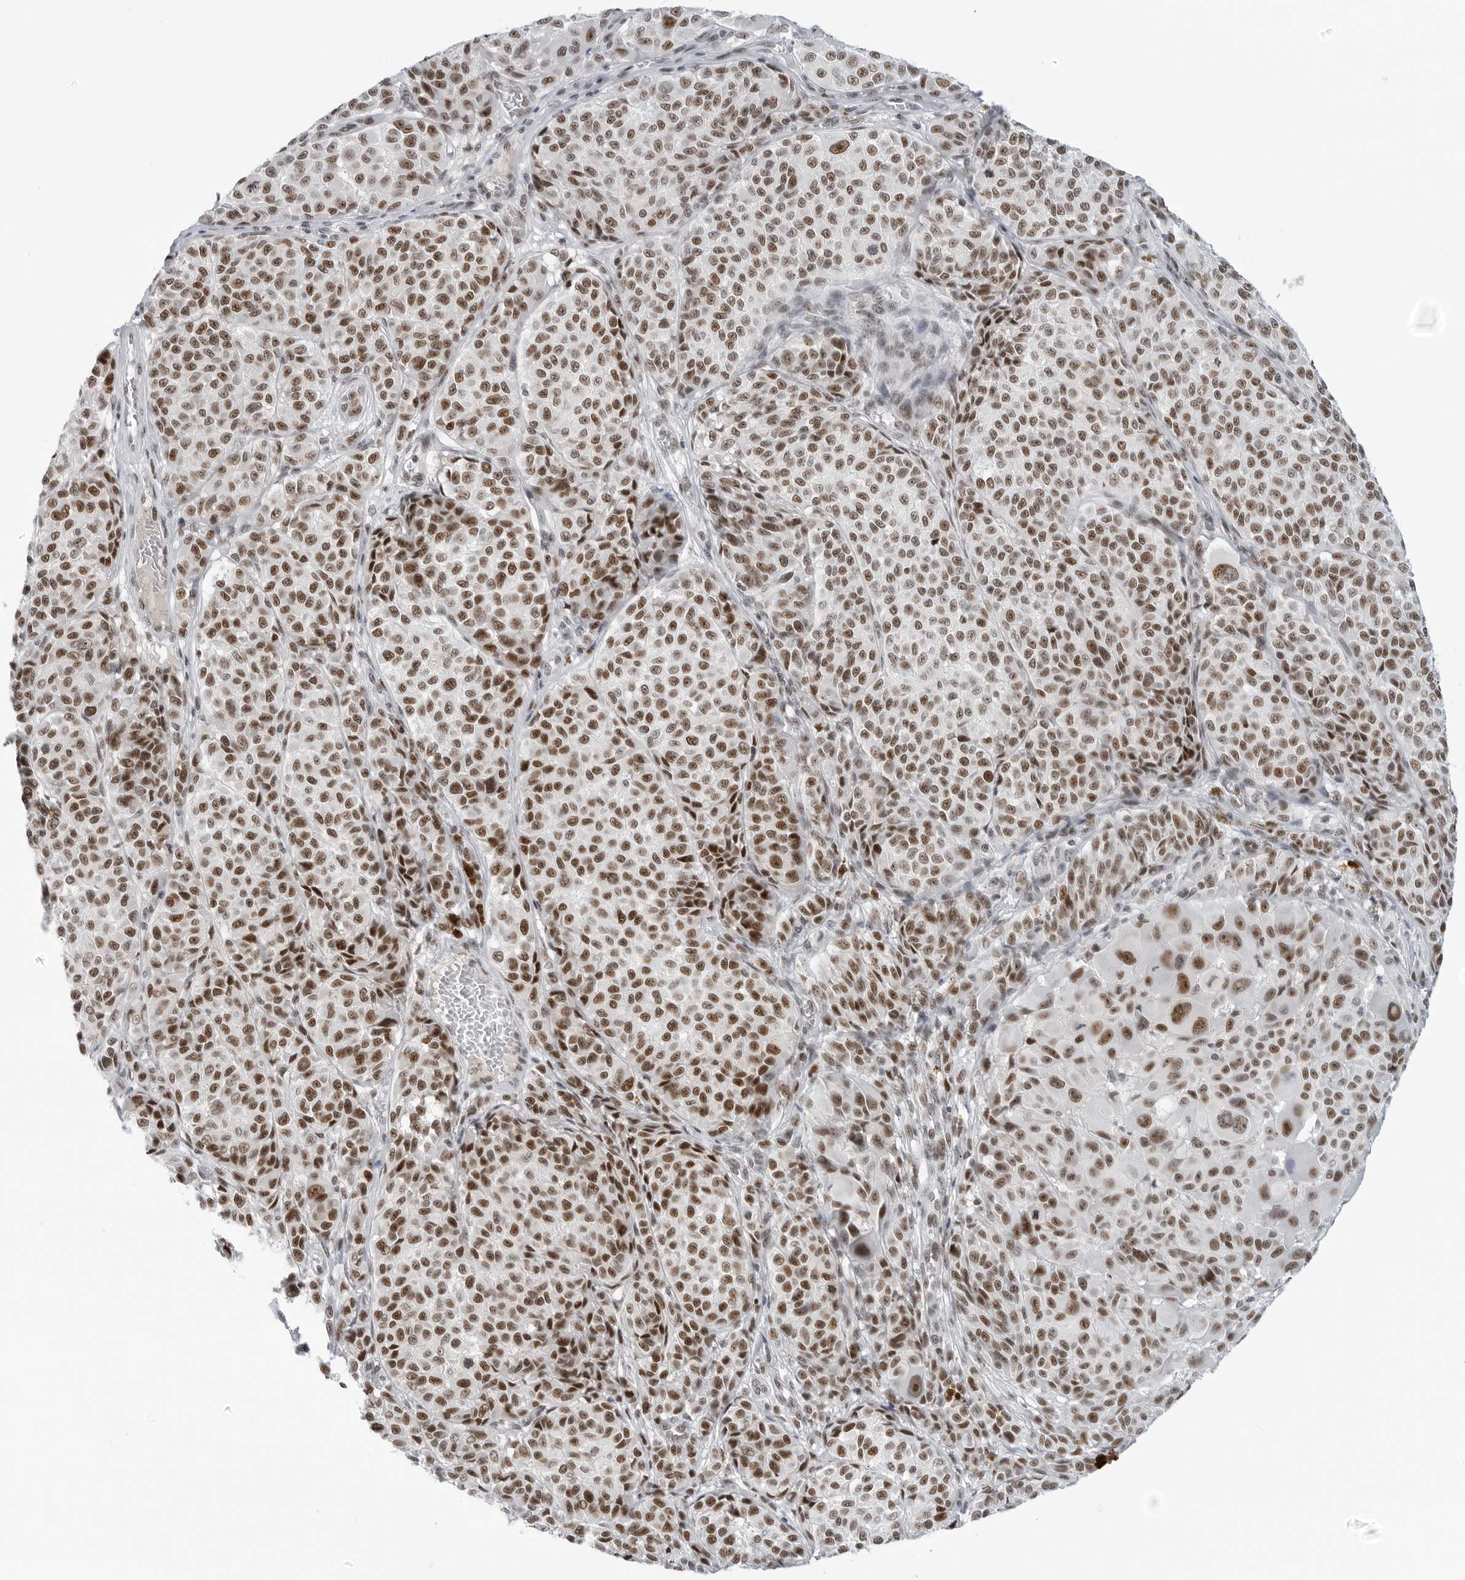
{"staining": {"intensity": "strong", "quantity": ">75%", "location": "nuclear"}, "tissue": "melanoma", "cell_type": "Tumor cells", "image_type": "cancer", "snomed": [{"axis": "morphology", "description": "Malignant melanoma, NOS"}, {"axis": "topography", "description": "Skin"}], "caption": "Immunohistochemistry histopathology image of human melanoma stained for a protein (brown), which displays high levels of strong nuclear staining in approximately >75% of tumor cells.", "gene": "WRAP53", "patient": {"sex": "male", "age": 83}}